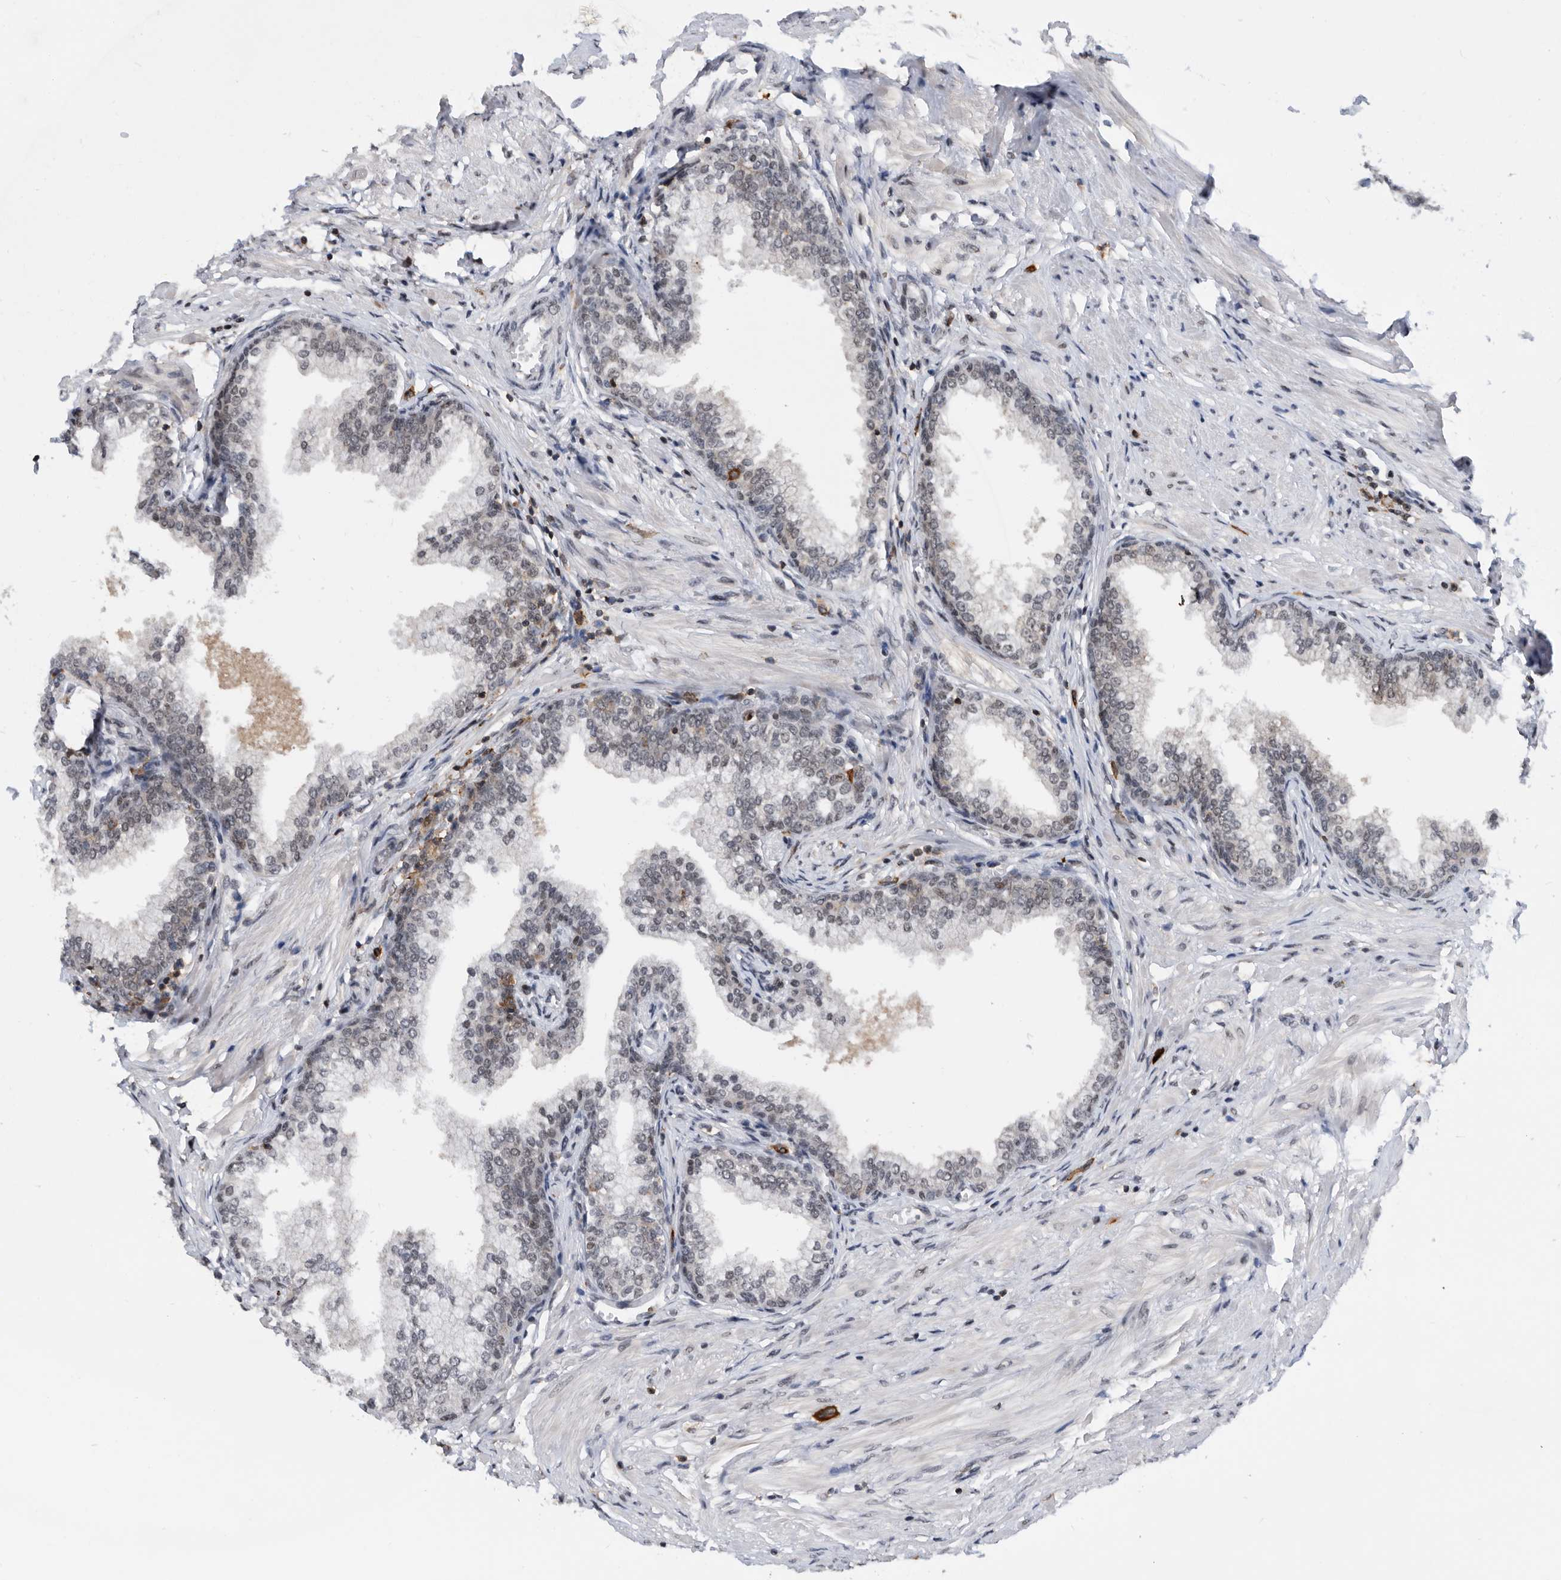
{"staining": {"intensity": "moderate", "quantity": "25%-75%", "location": "nuclear"}, "tissue": "prostate", "cell_type": "Glandular cells", "image_type": "normal", "snomed": [{"axis": "morphology", "description": "Normal tissue, NOS"}, {"axis": "morphology", "description": "Urothelial carcinoma, Low grade"}, {"axis": "topography", "description": "Urinary bladder"}, {"axis": "topography", "description": "Prostate"}], "caption": "Brown immunohistochemical staining in unremarkable prostate reveals moderate nuclear positivity in approximately 25%-75% of glandular cells.", "gene": "ZNF260", "patient": {"sex": "male", "age": 60}}